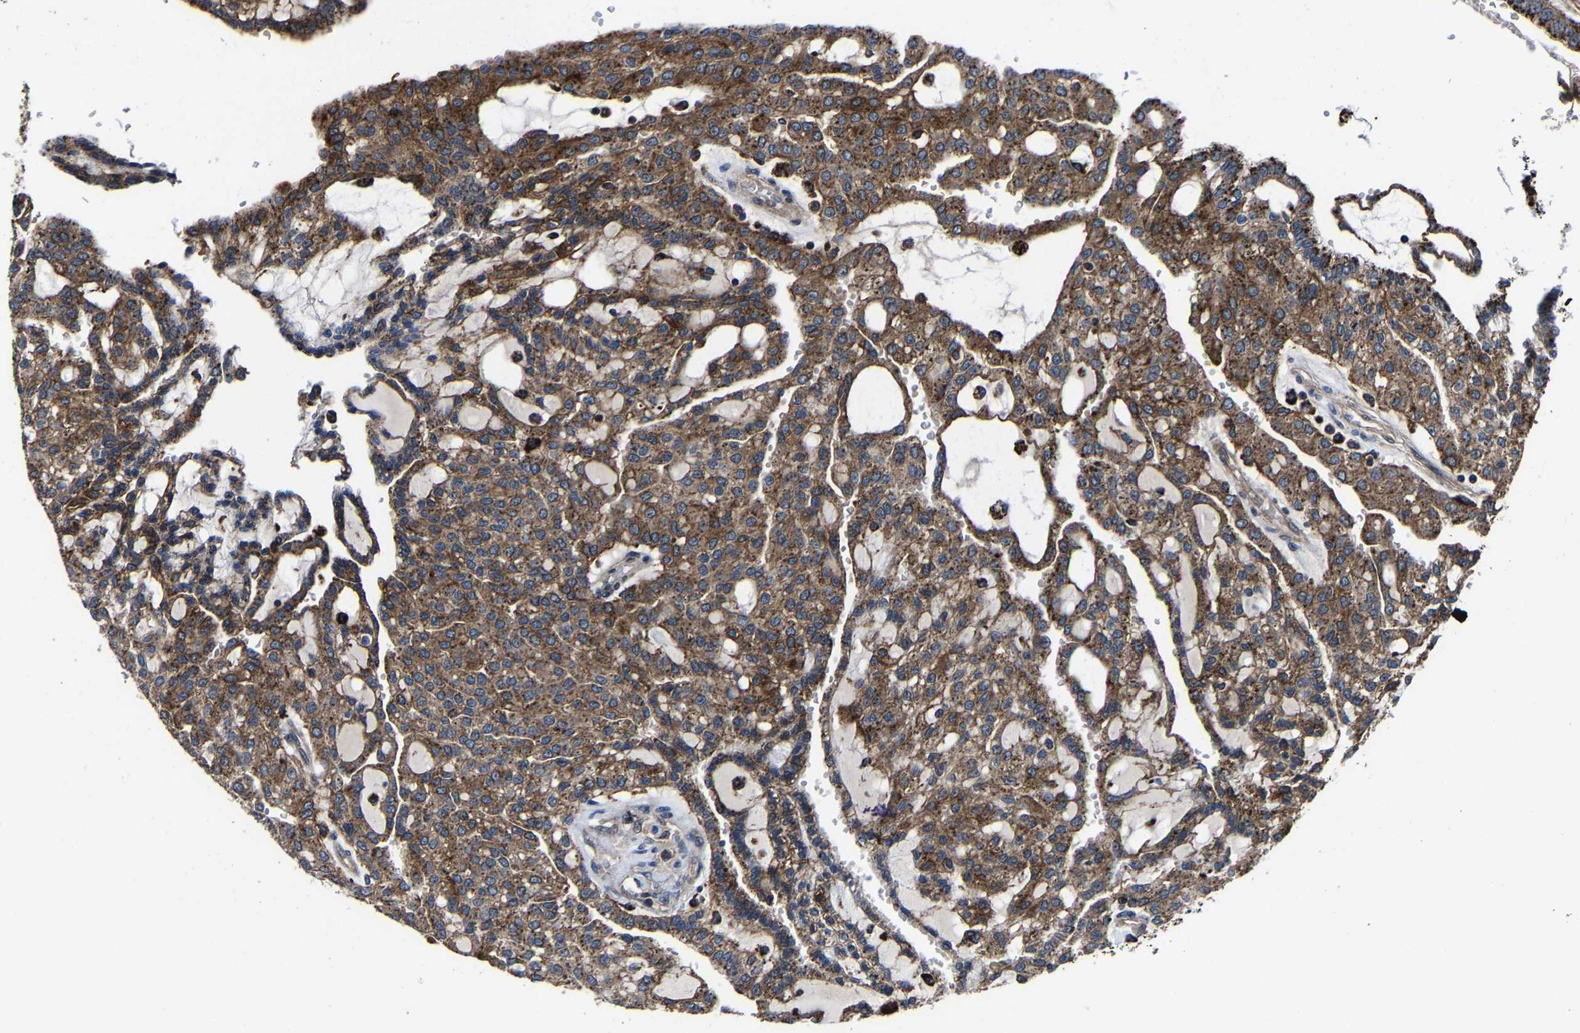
{"staining": {"intensity": "moderate", "quantity": ">75%", "location": "cytoplasmic/membranous"}, "tissue": "renal cancer", "cell_type": "Tumor cells", "image_type": "cancer", "snomed": [{"axis": "morphology", "description": "Adenocarcinoma, NOS"}, {"axis": "topography", "description": "Kidney"}], "caption": "Tumor cells exhibit medium levels of moderate cytoplasmic/membranous expression in approximately >75% of cells in human renal cancer.", "gene": "ZCCHC7", "patient": {"sex": "male", "age": 63}}